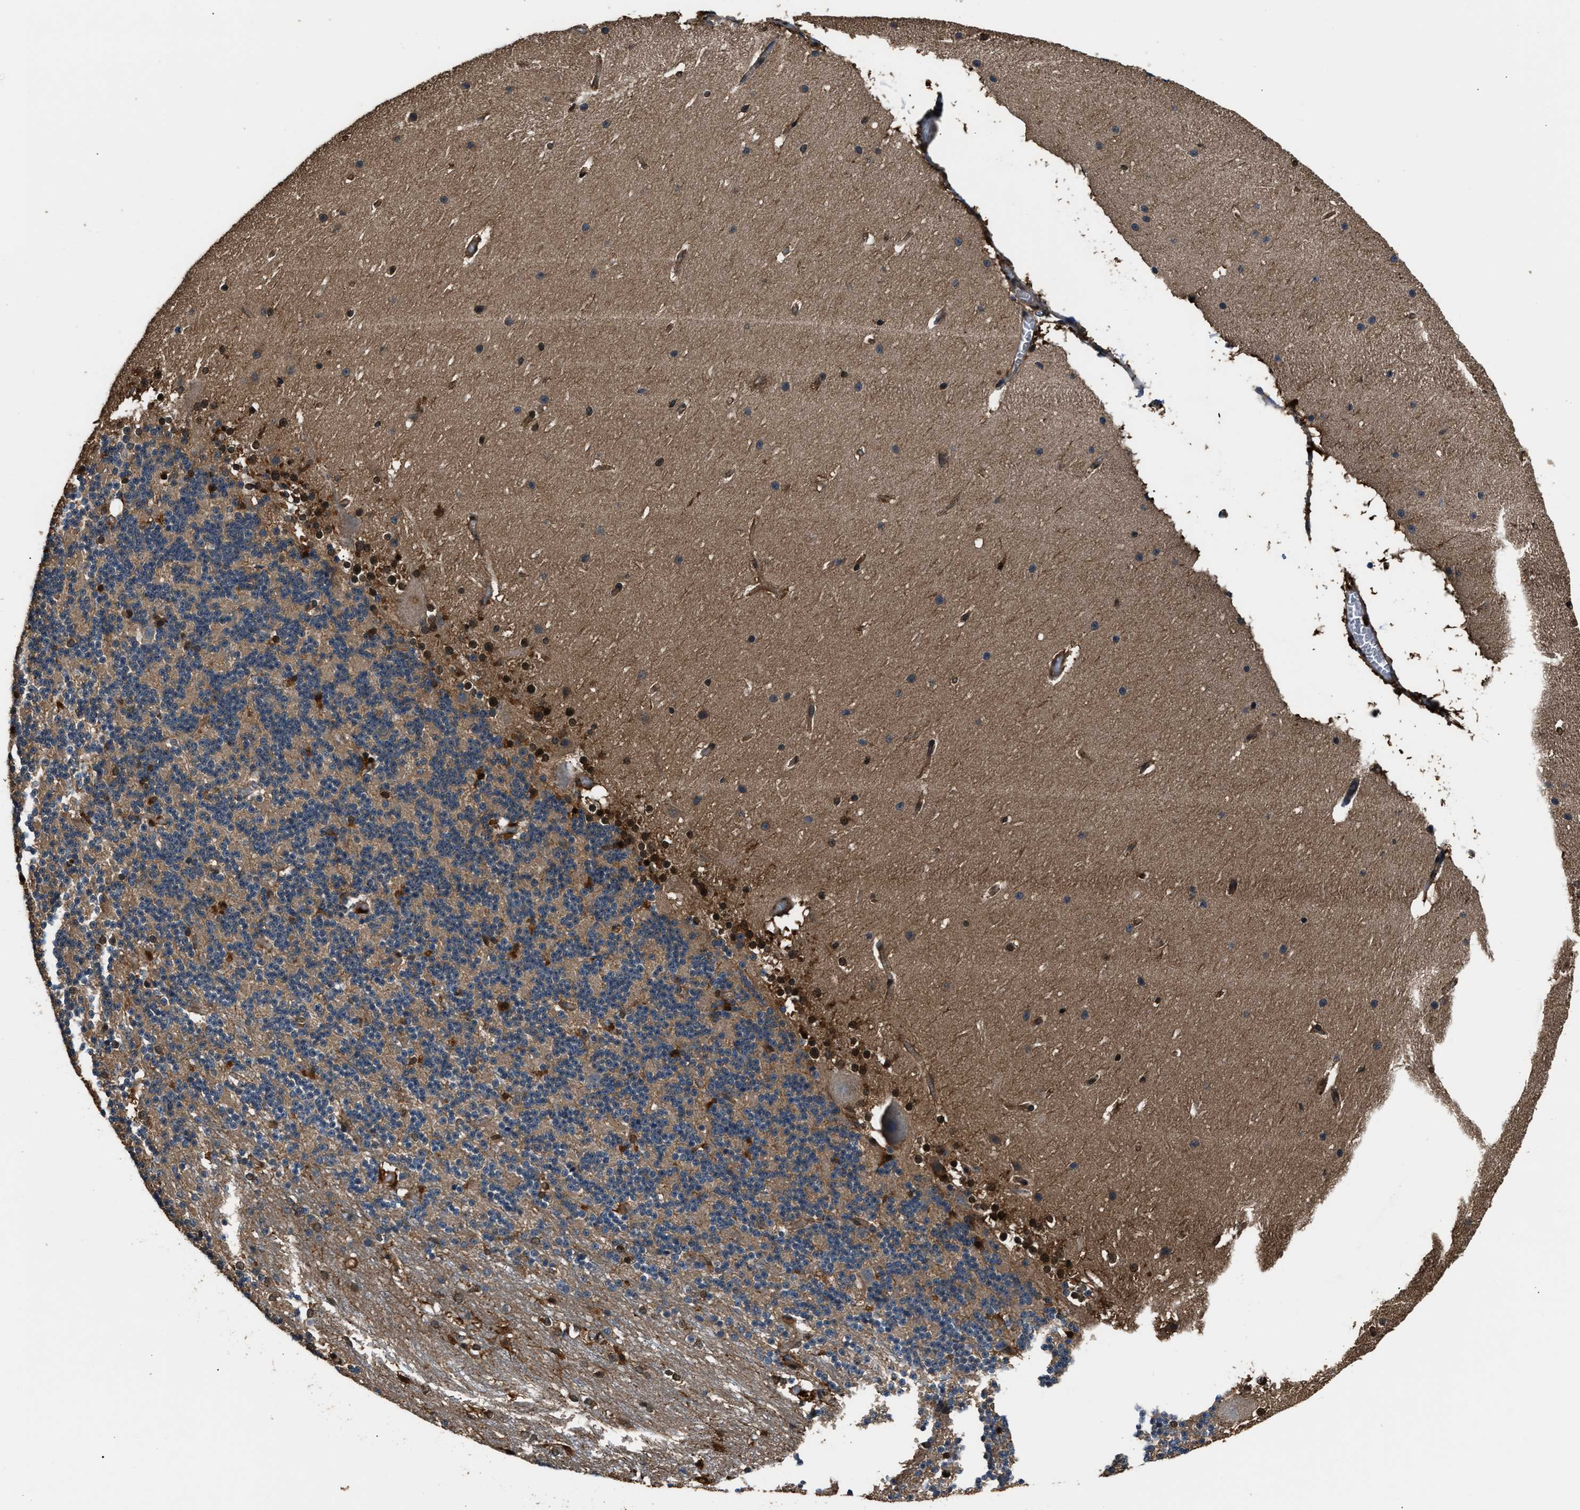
{"staining": {"intensity": "moderate", "quantity": "<25%", "location": "cytoplasmic/membranous"}, "tissue": "cerebellum", "cell_type": "Cells in granular layer", "image_type": "normal", "snomed": [{"axis": "morphology", "description": "Normal tissue, NOS"}, {"axis": "topography", "description": "Cerebellum"}], "caption": "Immunohistochemical staining of benign cerebellum displays <25% levels of moderate cytoplasmic/membranous protein staining in approximately <25% of cells in granular layer.", "gene": "GSTP1", "patient": {"sex": "female", "age": 19}}